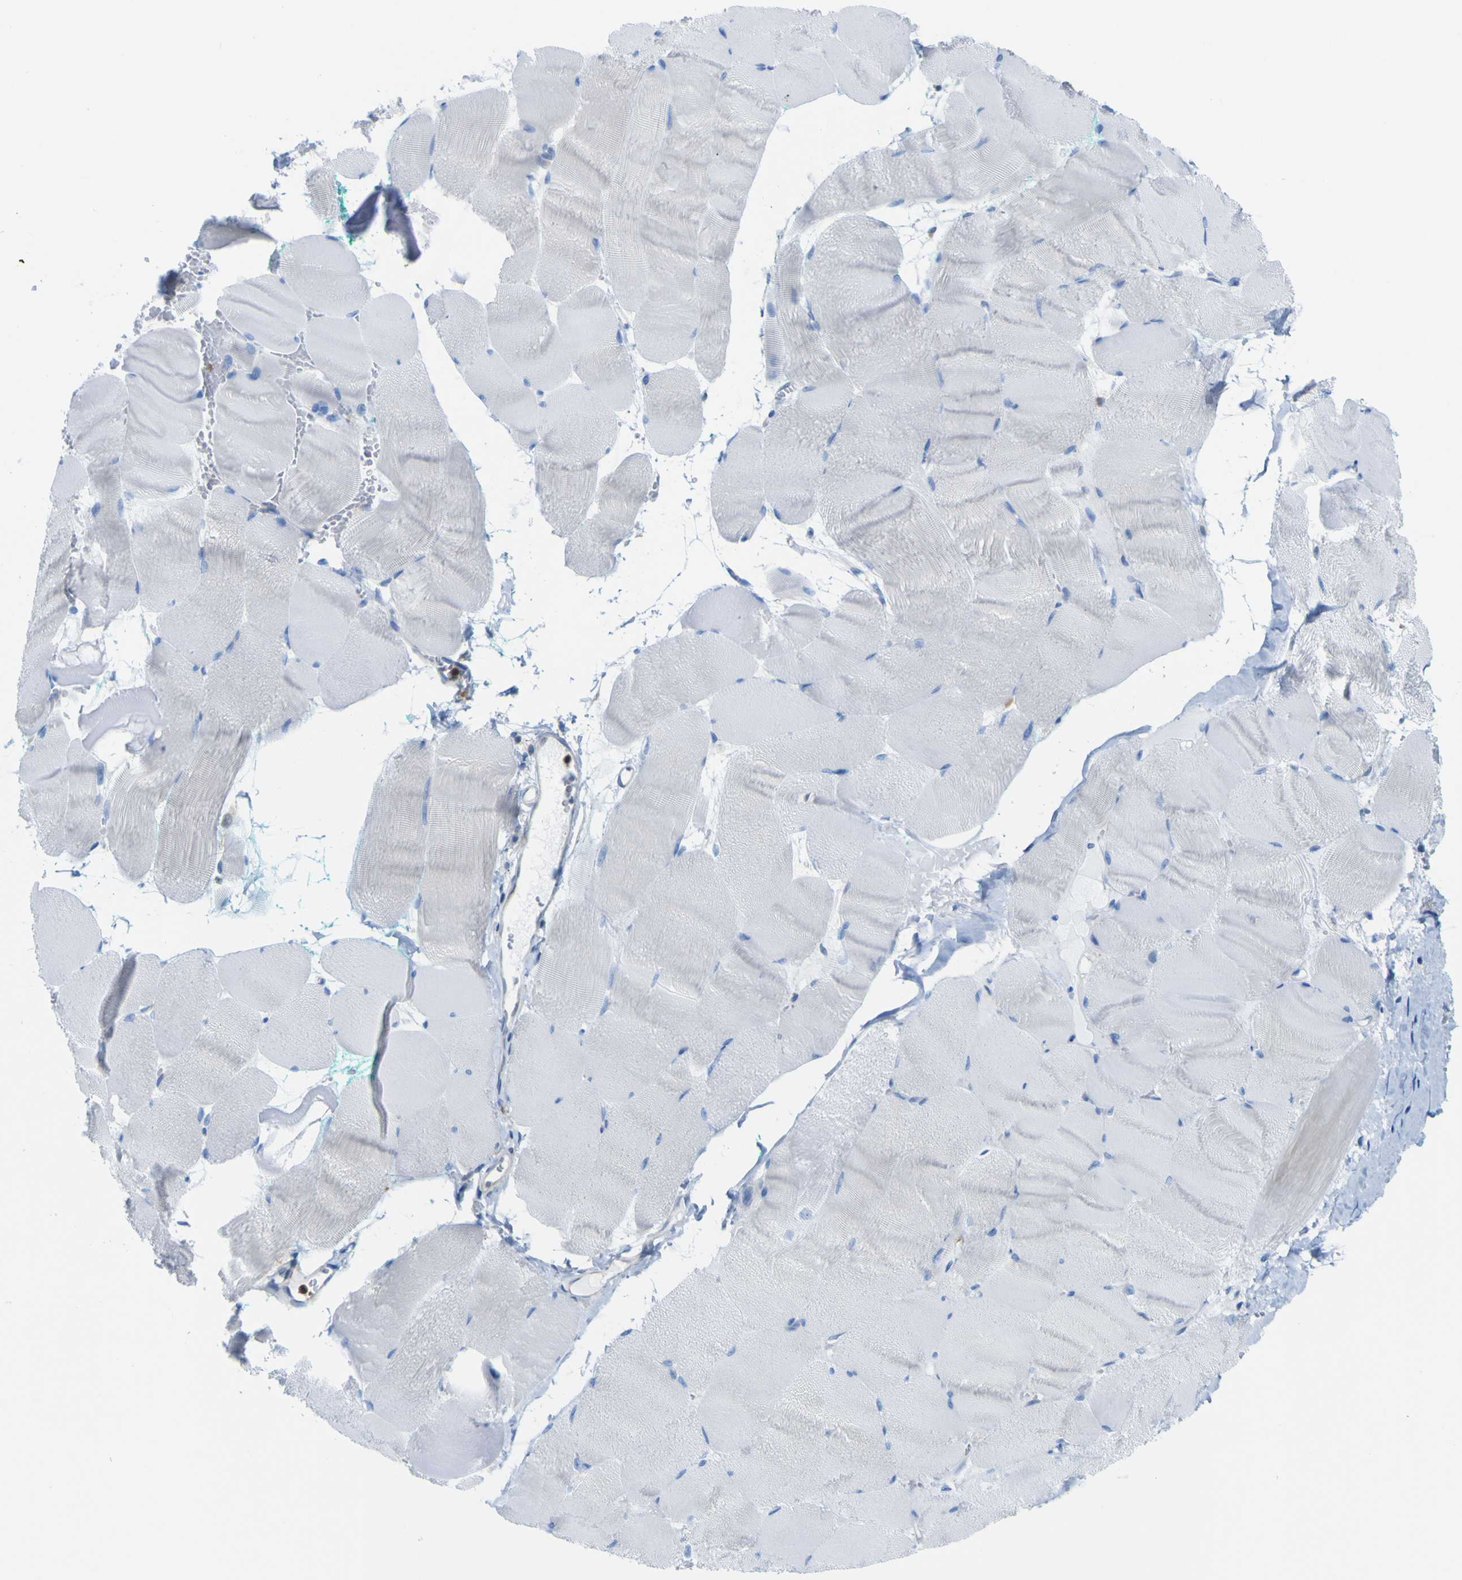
{"staining": {"intensity": "negative", "quantity": "none", "location": "none"}, "tissue": "skeletal muscle", "cell_type": "Myocytes", "image_type": "normal", "snomed": [{"axis": "morphology", "description": "Normal tissue, NOS"}, {"axis": "morphology", "description": "Squamous cell carcinoma, NOS"}, {"axis": "topography", "description": "Skeletal muscle"}], "caption": "Myocytes show no significant positivity in normal skeletal muscle.", "gene": "ABHD3", "patient": {"sex": "male", "age": 51}}